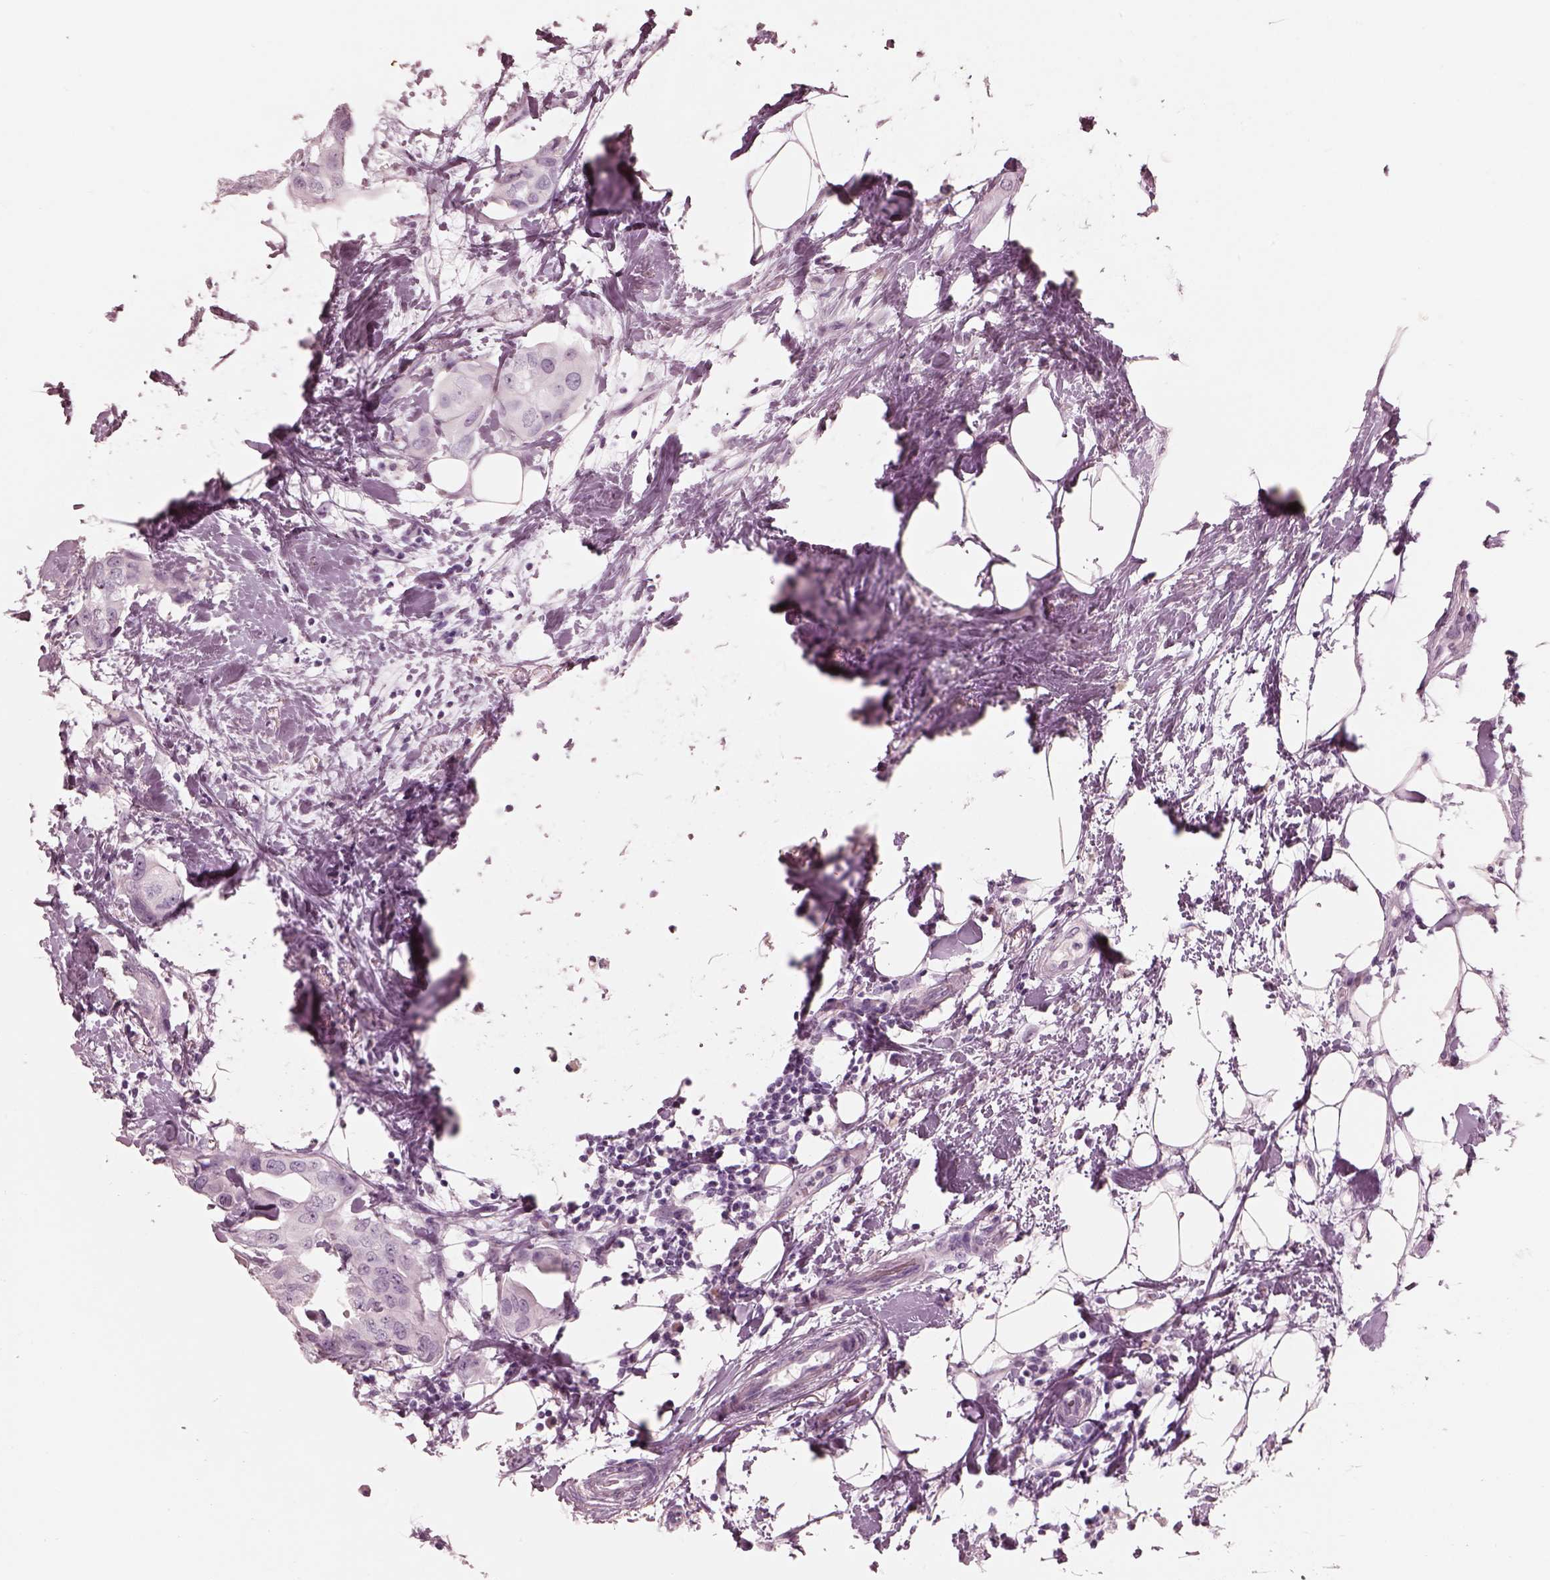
{"staining": {"intensity": "negative", "quantity": "none", "location": "none"}, "tissue": "breast cancer", "cell_type": "Tumor cells", "image_type": "cancer", "snomed": [{"axis": "morphology", "description": "Normal tissue, NOS"}, {"axis": "morphology", "description": "Duct carcinoma"}, {"axis": "topography", "description": "Breast"}], "caption": "This image is of breast cancer stained with immunohistochemistry (IHC) to label a protein in brown with the nuclei are counter-stained blue. There is no expression in tumor cells. (Immunohistochemistry, brightfield microscopy, high magnification).", "gene": "CADM2", "patient": {"sex": "female", "age": 40}}